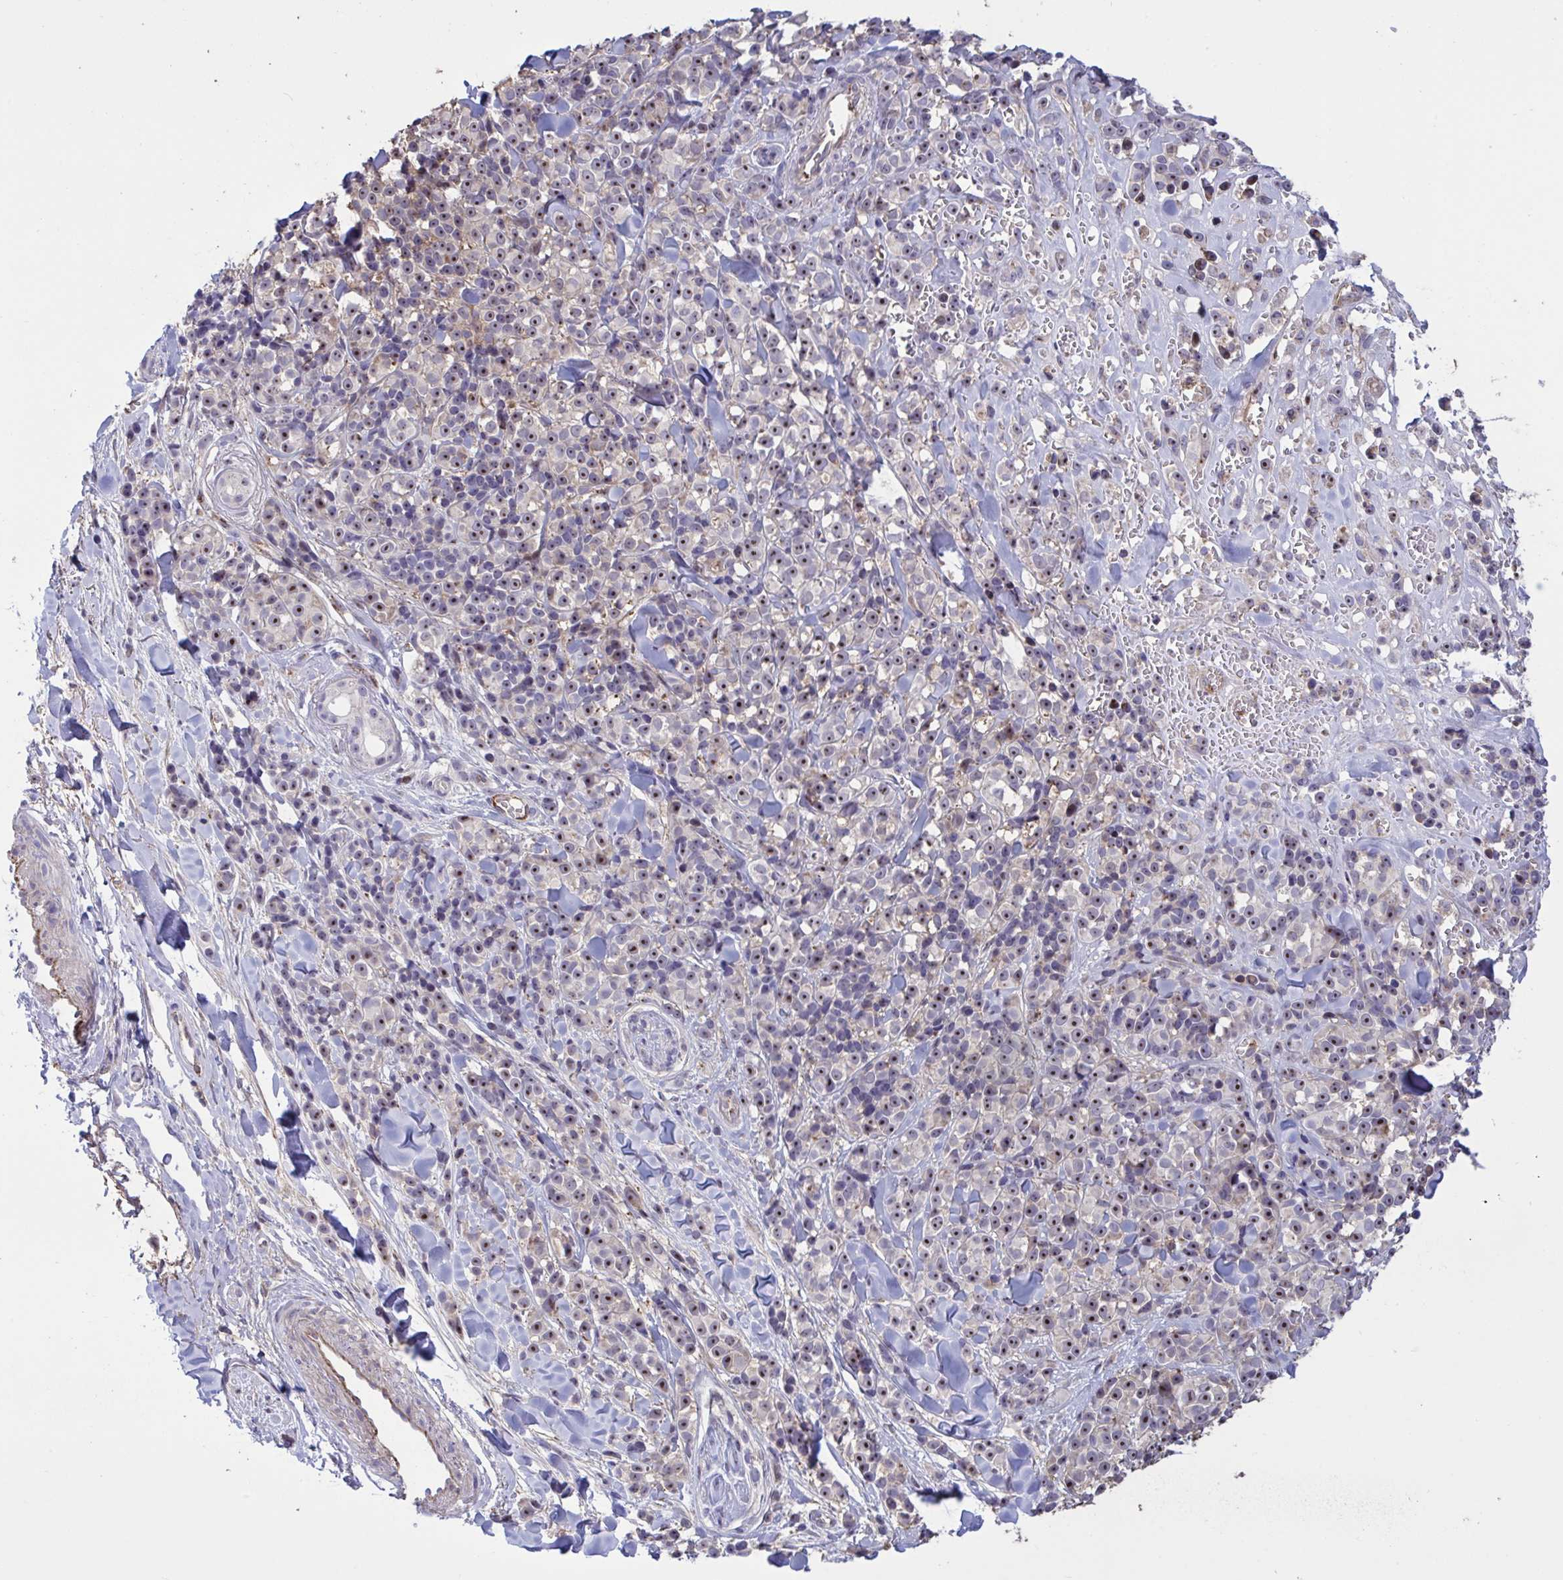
{"staining": {"intensity": "moderate", "quantity": ">75%", "location": "nuclear"}, "tissue": "melanoma", "cell_type": "Tumor cells", "image_type": "cancer", "snomed": [{"axis": "morphology", "description": "Malignant melanoma, NOS"}, {"axis": "topography", "description": "Skin"}], "caption": "Protein positivity by IHC exhibits moderate nuclear staining in about >75% of tumor cells in melanoma.", "gene": "CD101", "patient": {"sex": "male", "age": 85}}